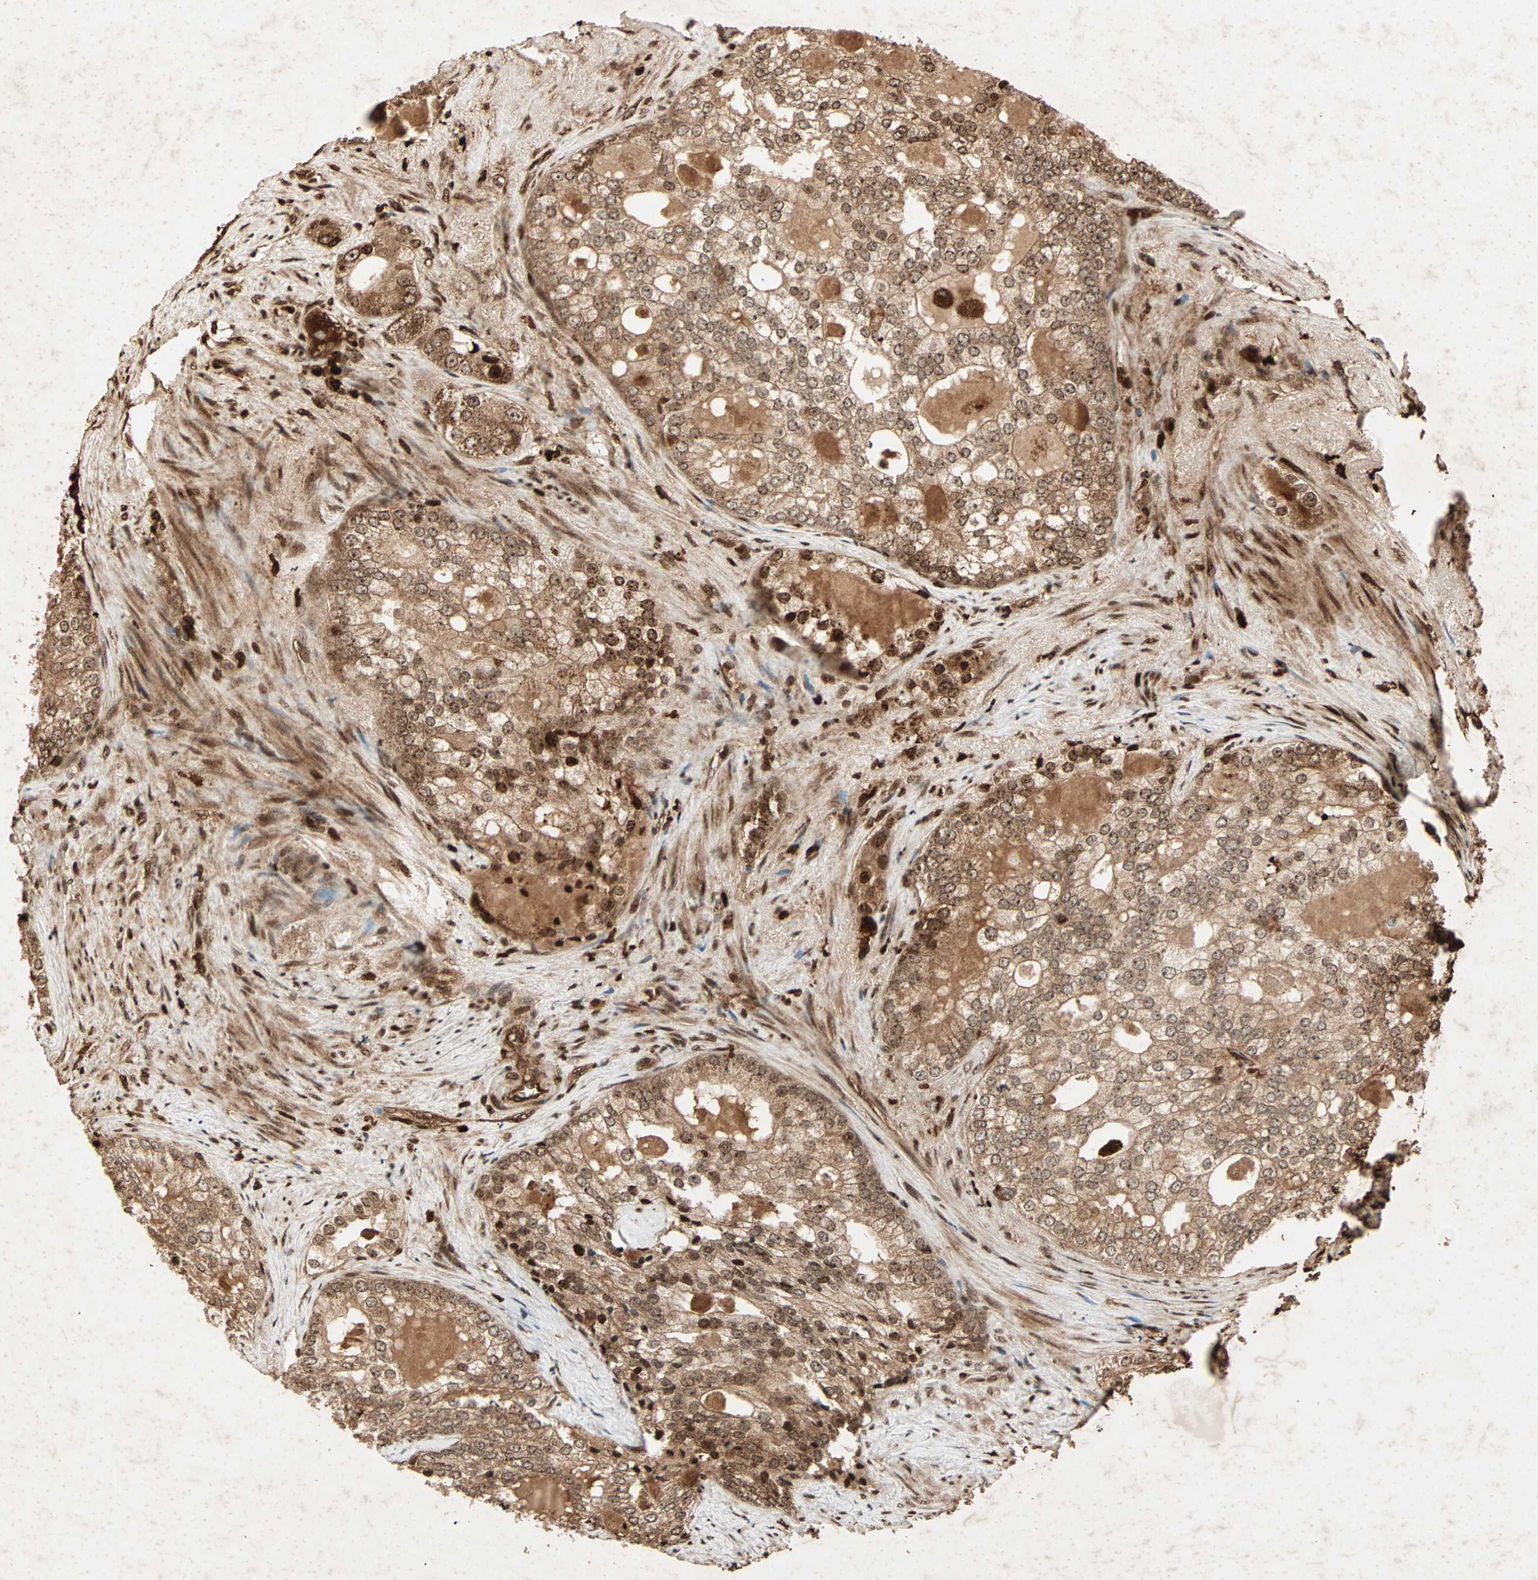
{"staining": {"intensity": "strong", "quantity": ">75%", "location": "cytoplasmic/membranous,nuclear"}, "tissue": "prostate cancer", "cell_type": "Tumor cells", "image_type": "cancer", "snomed": [{"axis": "morphology", "description": "Adenocarcinoma, High grade"}, {"axis": "topography", "description": "Prostate"}], "caption": "Tumor cells reveal strong cytoplasmic/membranous and nuclear positivity in about >75% of cells in prostate high-grade adenocarcinoma. Using DAB (3,3'-diaminobenzidine) (brown) and hematoxylin (blue) stains, captured at high magnification using brightfield microscopy.", "gene": "RFFL", "patient": {"sex": "male", "age": 66}}